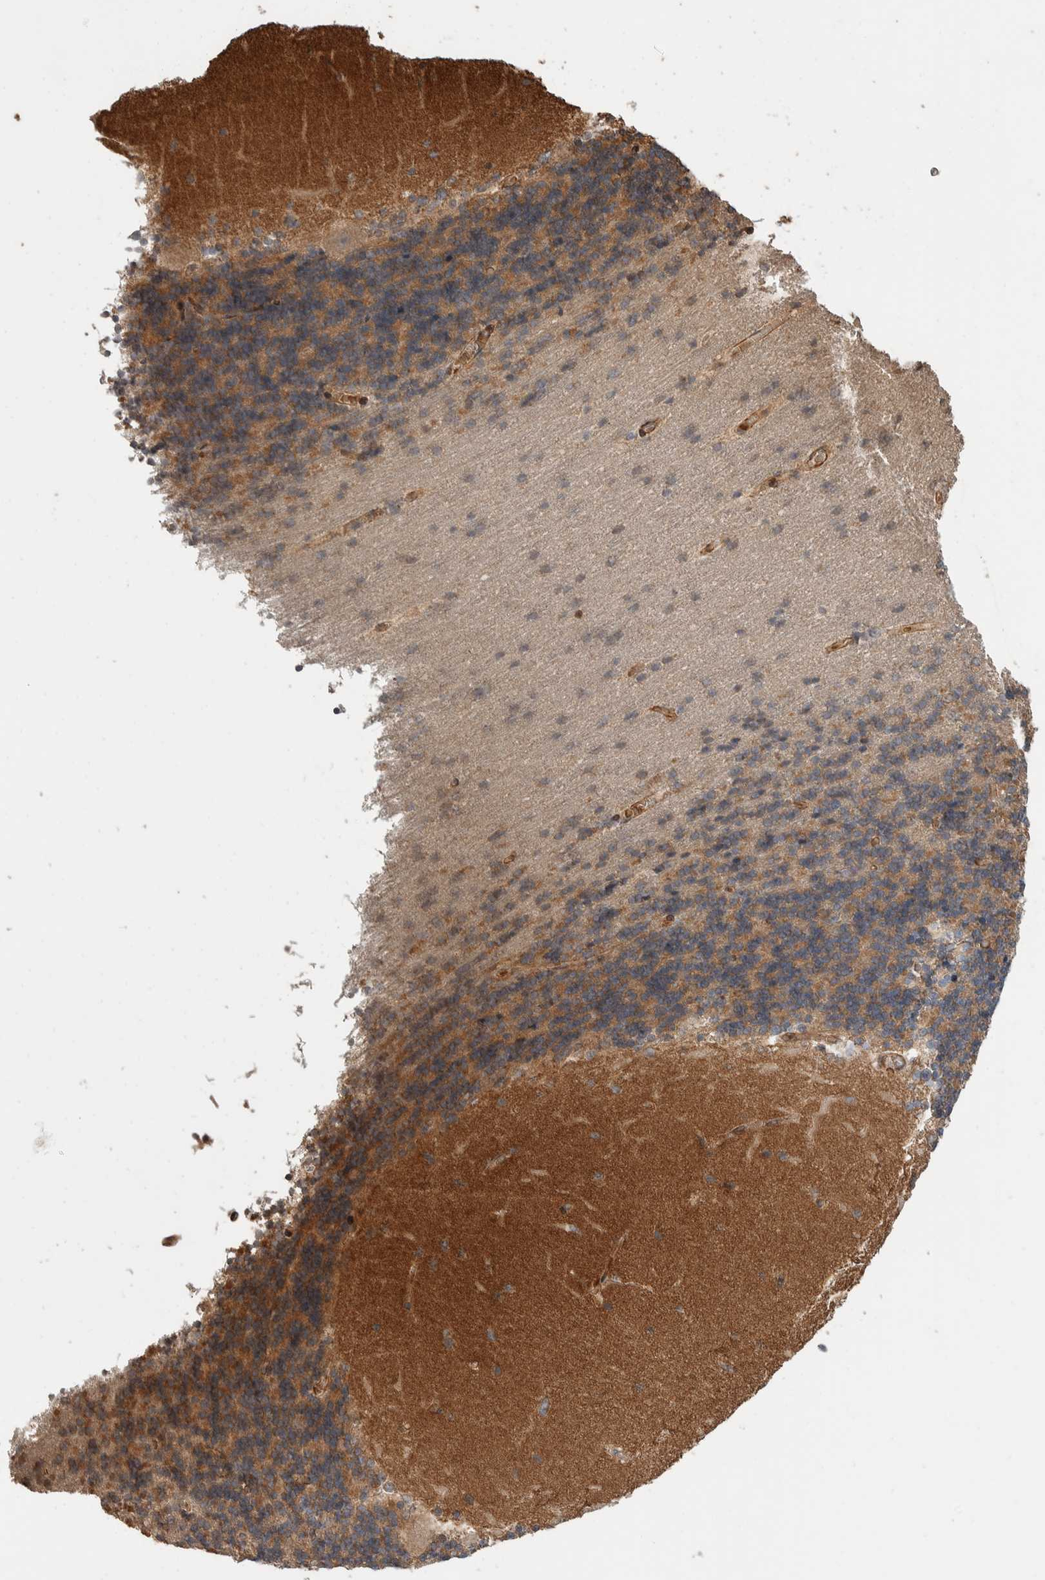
{"staining": {"intensity": "moderate", "quantity": ">75%", "location": "cytoplasmic/membranous"}, "tissue": "cerebellum", "cell_type": "Cells in granular layer", "image_type": "normal", "snomed": [{"axis": "morphology", "description": "Normal tissue, NOS"}, {"axis": "topography", "description": "Cerebellum"}], "caption": "Moderate cytoplasmic/membranous protein staining is appreciated in about >75% of cells in granular layer in cerebellum. The staining is performed using DAB brown chromogen to label protein expression. The nuclei are counter-stained blue using hematoxylin.", "gene": "ERC1", "patient": {"sex": "female", "age": 54}}